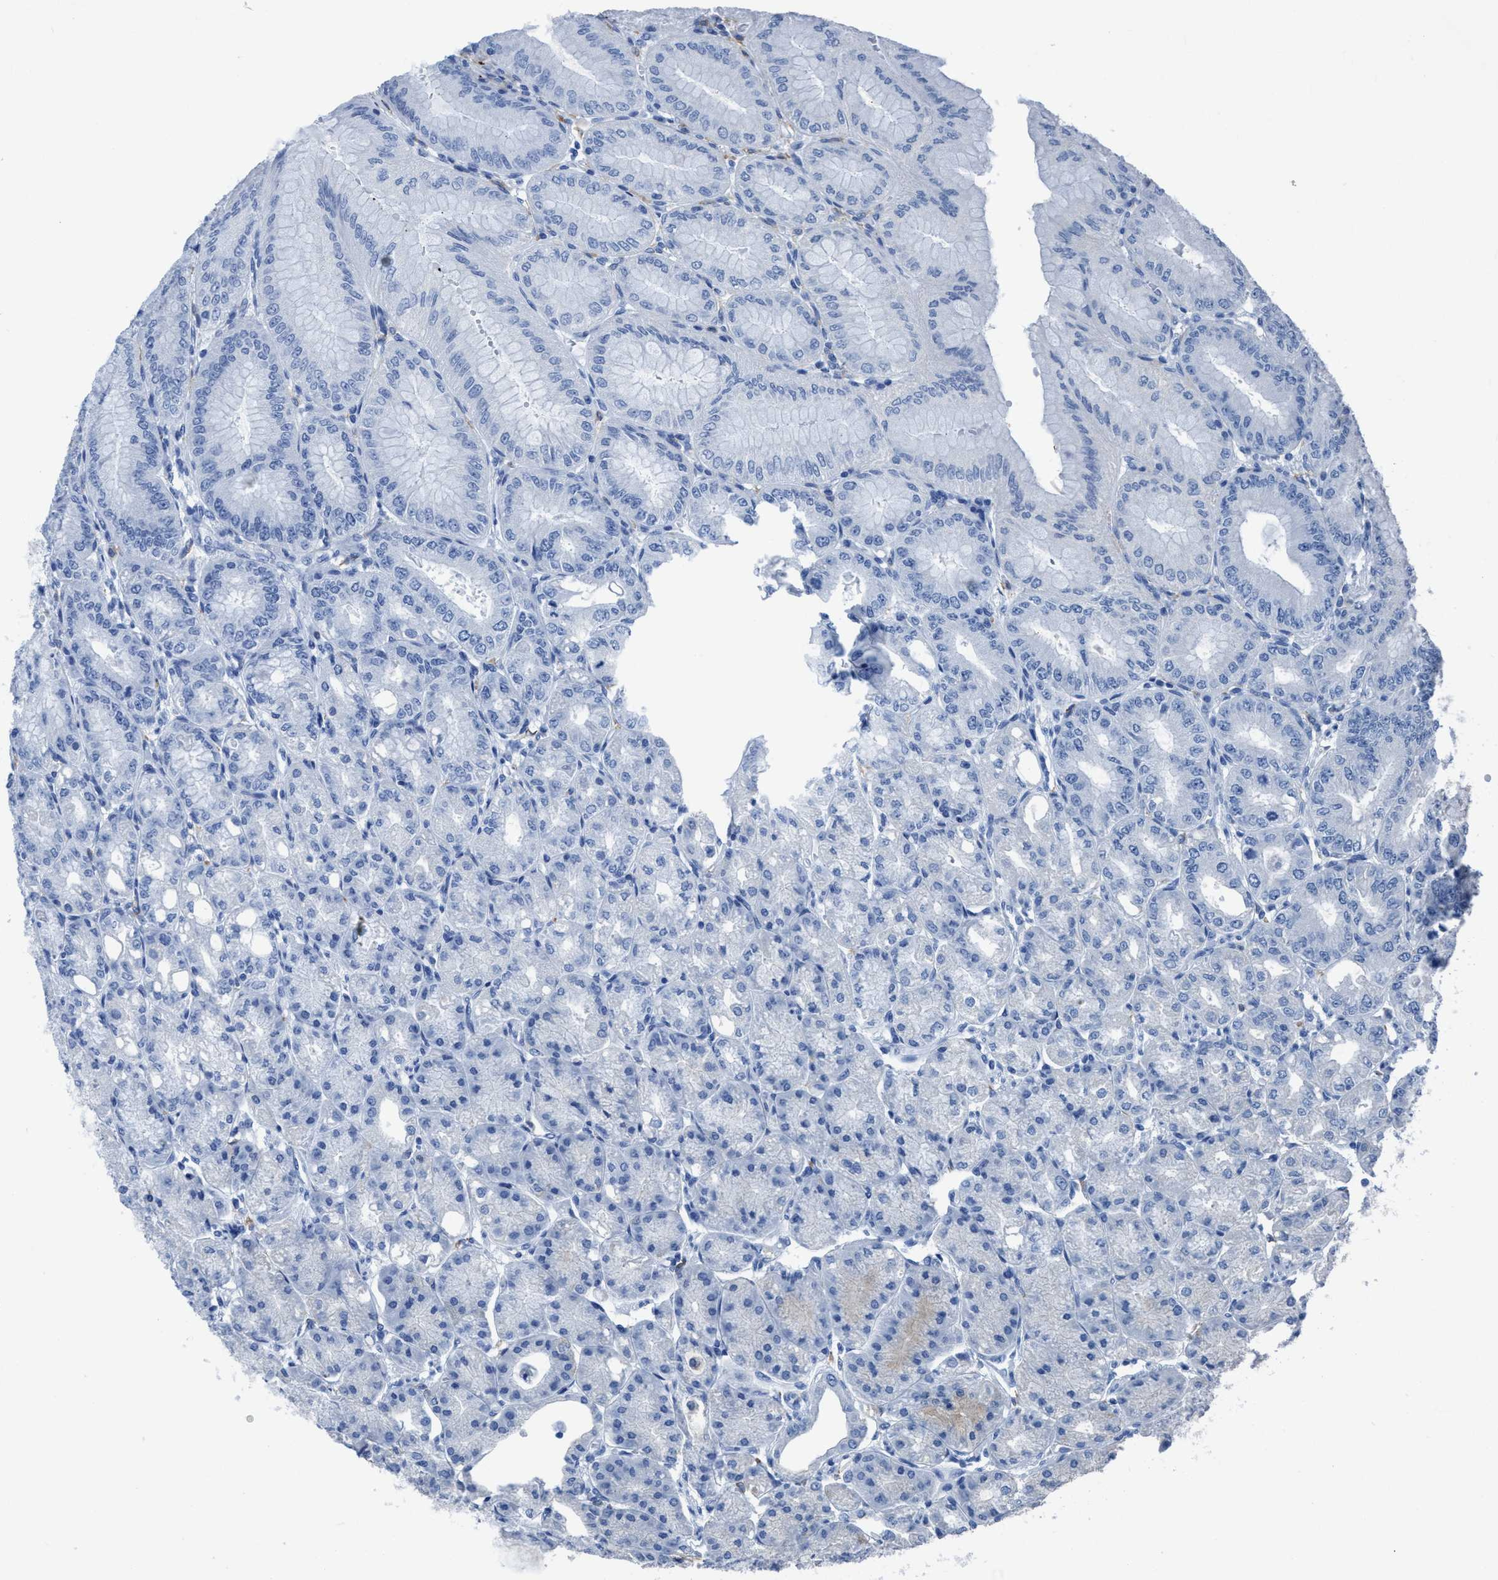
{"staining": {"intensity": "negative", "quantity": "none", "location": "none"}, "tissue": "stomach", "cell_type": "Glandular cells", "image_type": "normal", "snomed": [{"axis": "morphology", "description": "Normal tissue, NOS"}, {"axis": "topography", "description": "Stomach, lower"}], "caption": "Histopathology image shows no protein expression in glandular cells of normal stomach. (Brightfield microscopy of DAB (3,3'-diaminobenzidine) IHC at high magnification).", "gene": "DNAI1", "patient": {"sex": "male", "age": 71}}